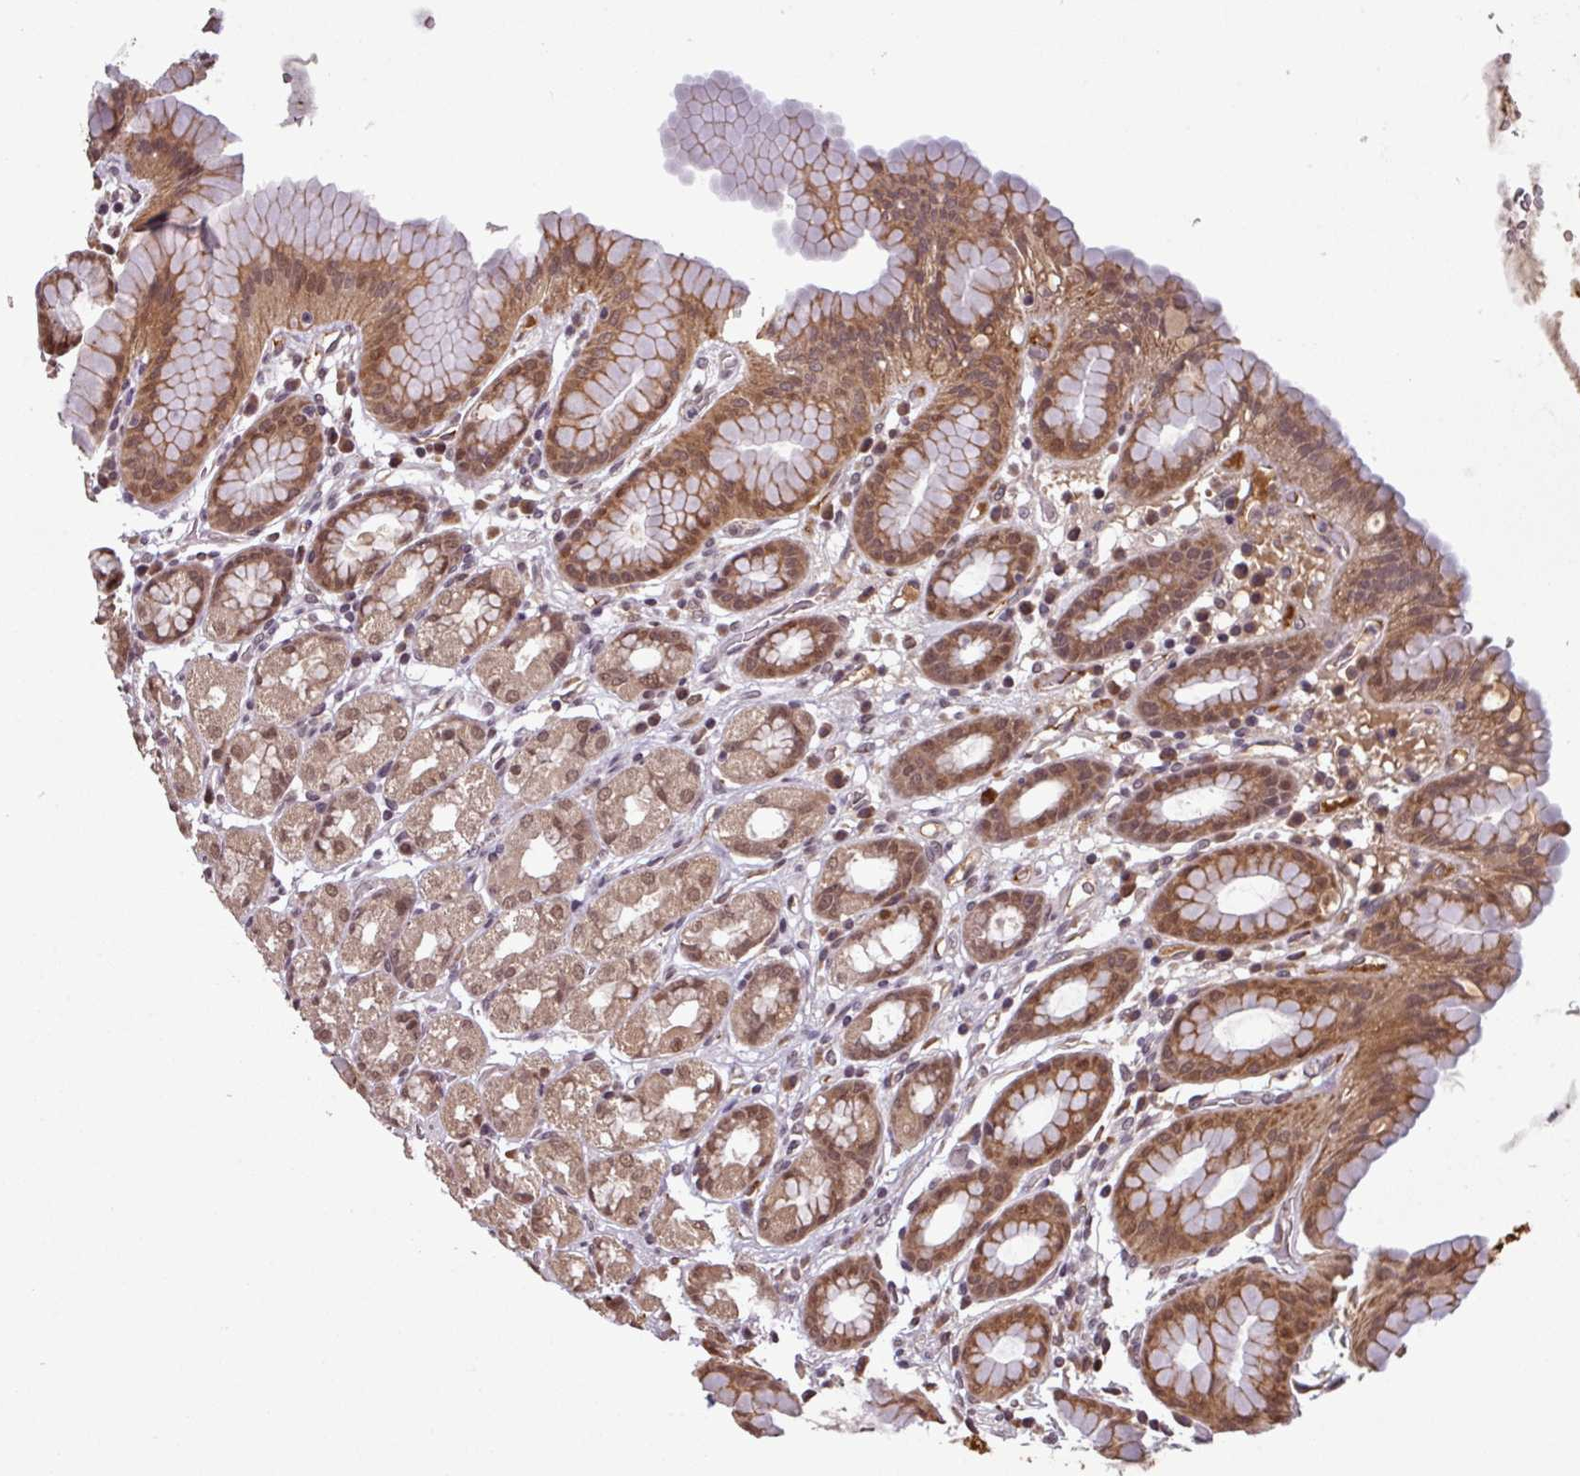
{"staining": {"intensity": "moderate", "quantity": ">75%", "location": "cytoplasmic/membranous,nuclear"}, "tissue": "stomach", "cell_type": "Glandular cells", "image_type": "normal", "snomed": [{"axis": "morphology", "description": "Normal tissue, NOS"}, {"axis": "topography", "description": "Stomach, upper"}, {"axis": "topography", "description": "Stomach, lower"}, {"axis": "topography", "description": "Small intestine"}], "caption": "IHC (DAB) staining of normal stomach shows moderate cytoplasmic/membranous,nuclear protein staining in about >75% of glandular cells.", "gene": "NOB1", "patient": {"sex": "male", "age": 68}}